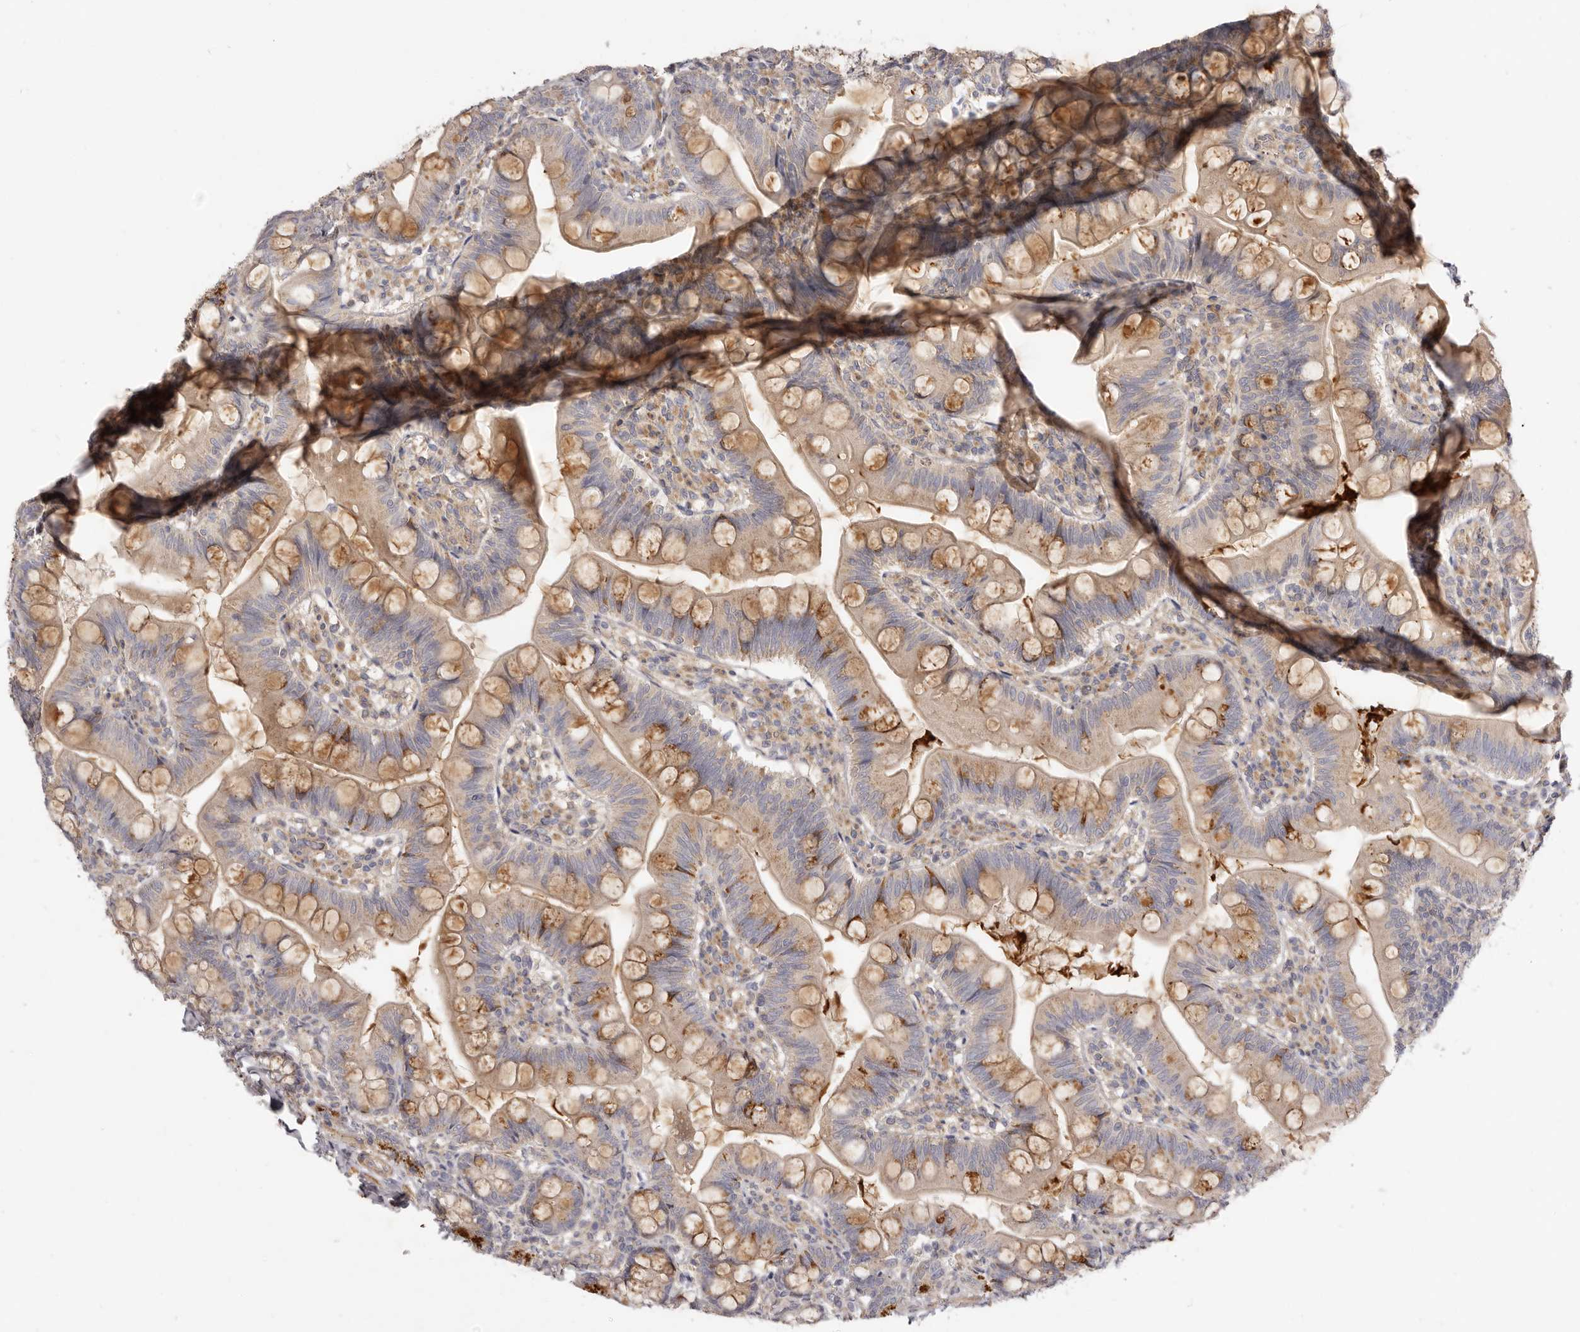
{"staining": {"intensity": "strong", "quantity": "<25%", "location": "cytoplasmic/membranous"}, "tissue": "small intestine", "cell_type": "Glandular cells", "image_type": "normal", "snomed": [{"axis": "morphology", "description": "Normal tissue, NOS"}, {"axis": "topography", "description": "Small intestine"}], "caption": "Approximately <25% of glandular cells in benign small intestine demonstrate strong cytoplasmic/membranous protein expression as visualized by brown immunohistochemical staining.", "gene": "ADAMTS9", "patient": {"sex": "male", "age": 7}}